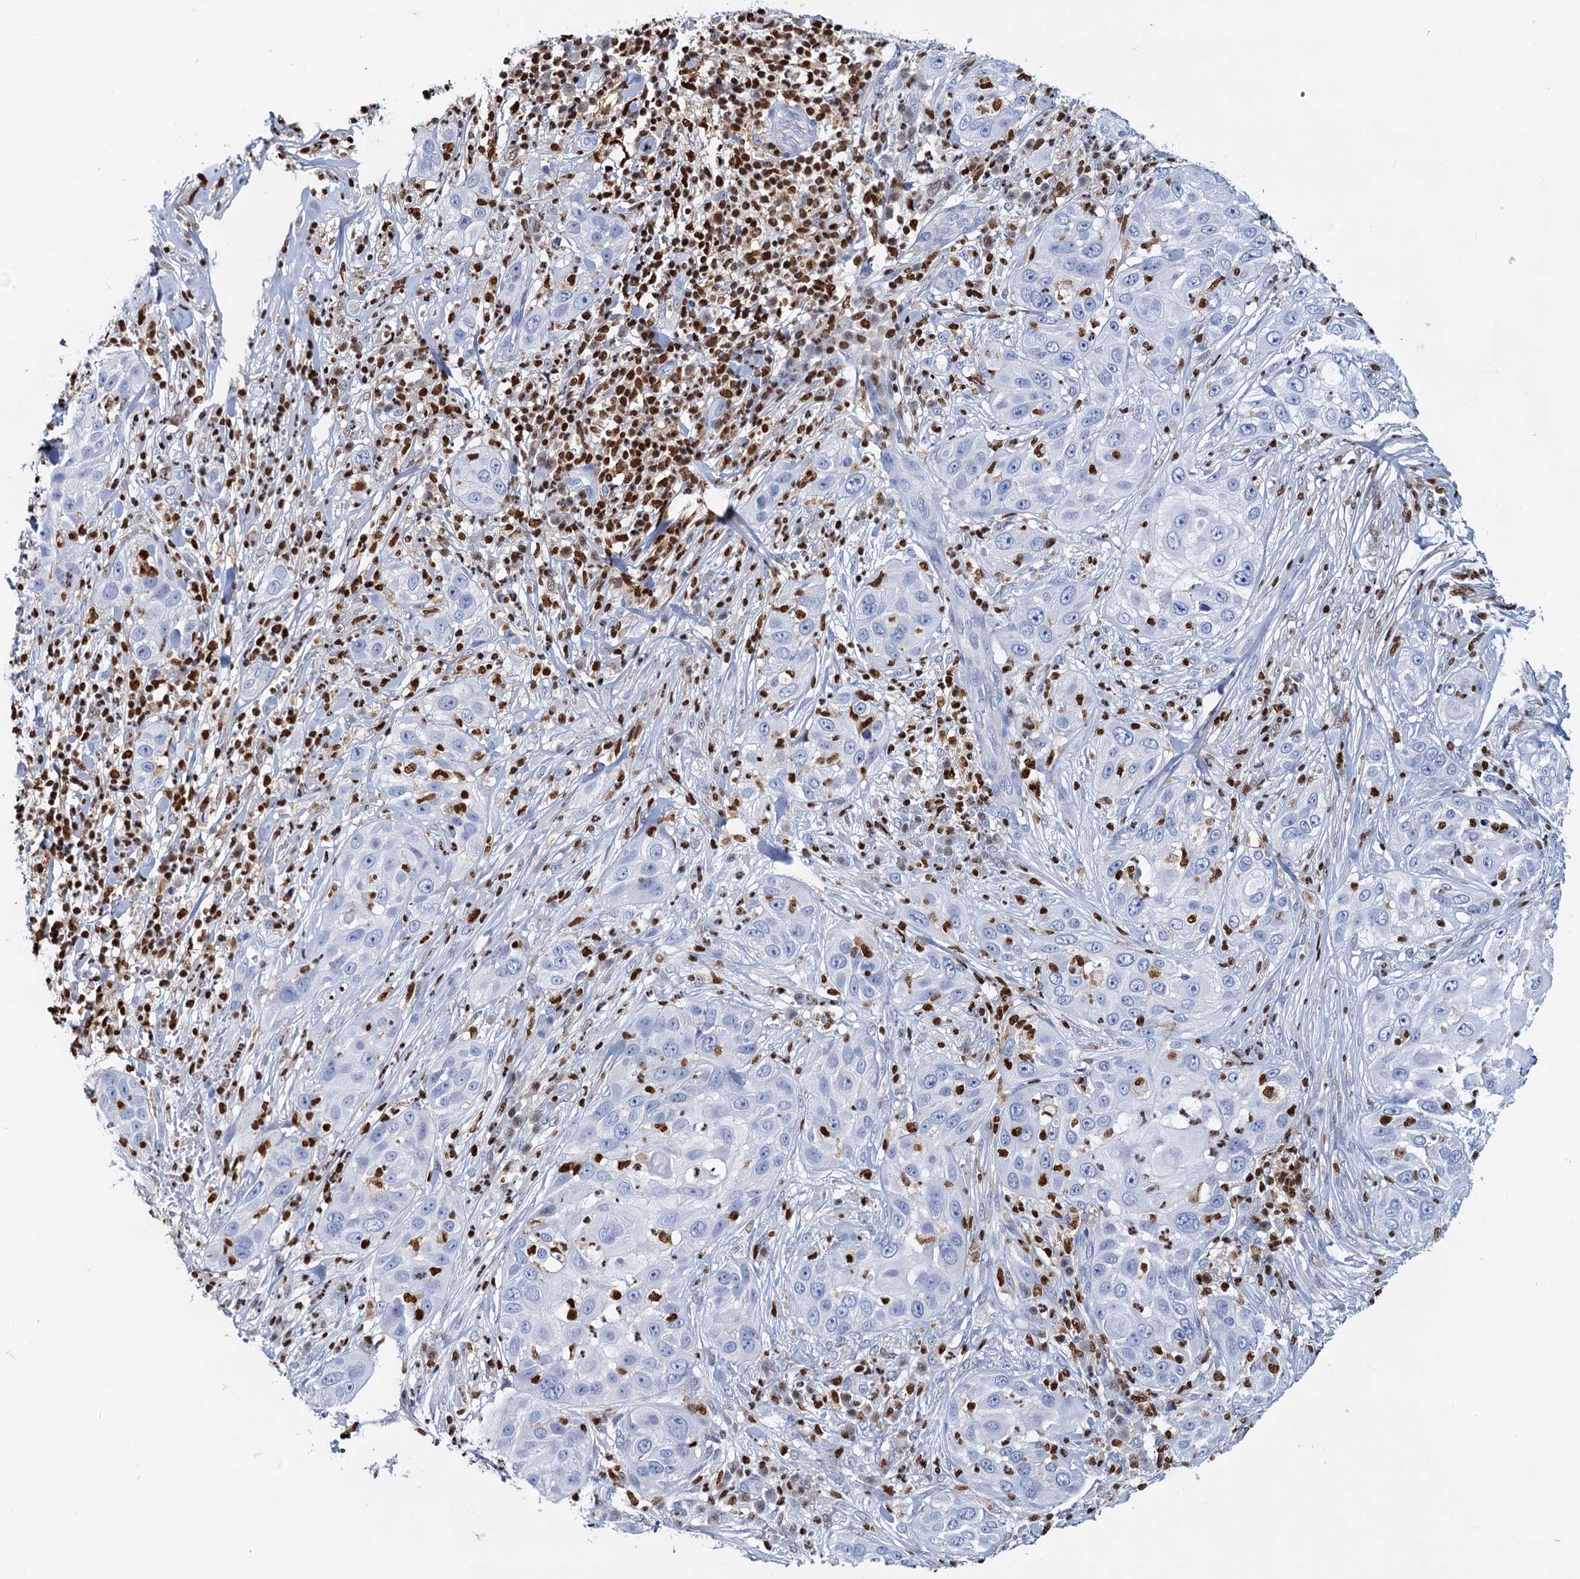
{"staining": {"intensity": "negative", "quantity": "none", "location": "none"}, "tissue": "skin cancer", "cell_type": "Tumor cells", "image_type": "cancer", "snomed": [{"axis": "morphology", "description": "Squamous cell carcinoma, NOS"}, {"axis": "topography", "description": "Skin"}], "caption": "Protein analysis of squamous cell carcinoma (skin) exhibits no significant expression in tumor cells.", "gene": "CELF2", "patient": {"sex": "female", "age": 44}}